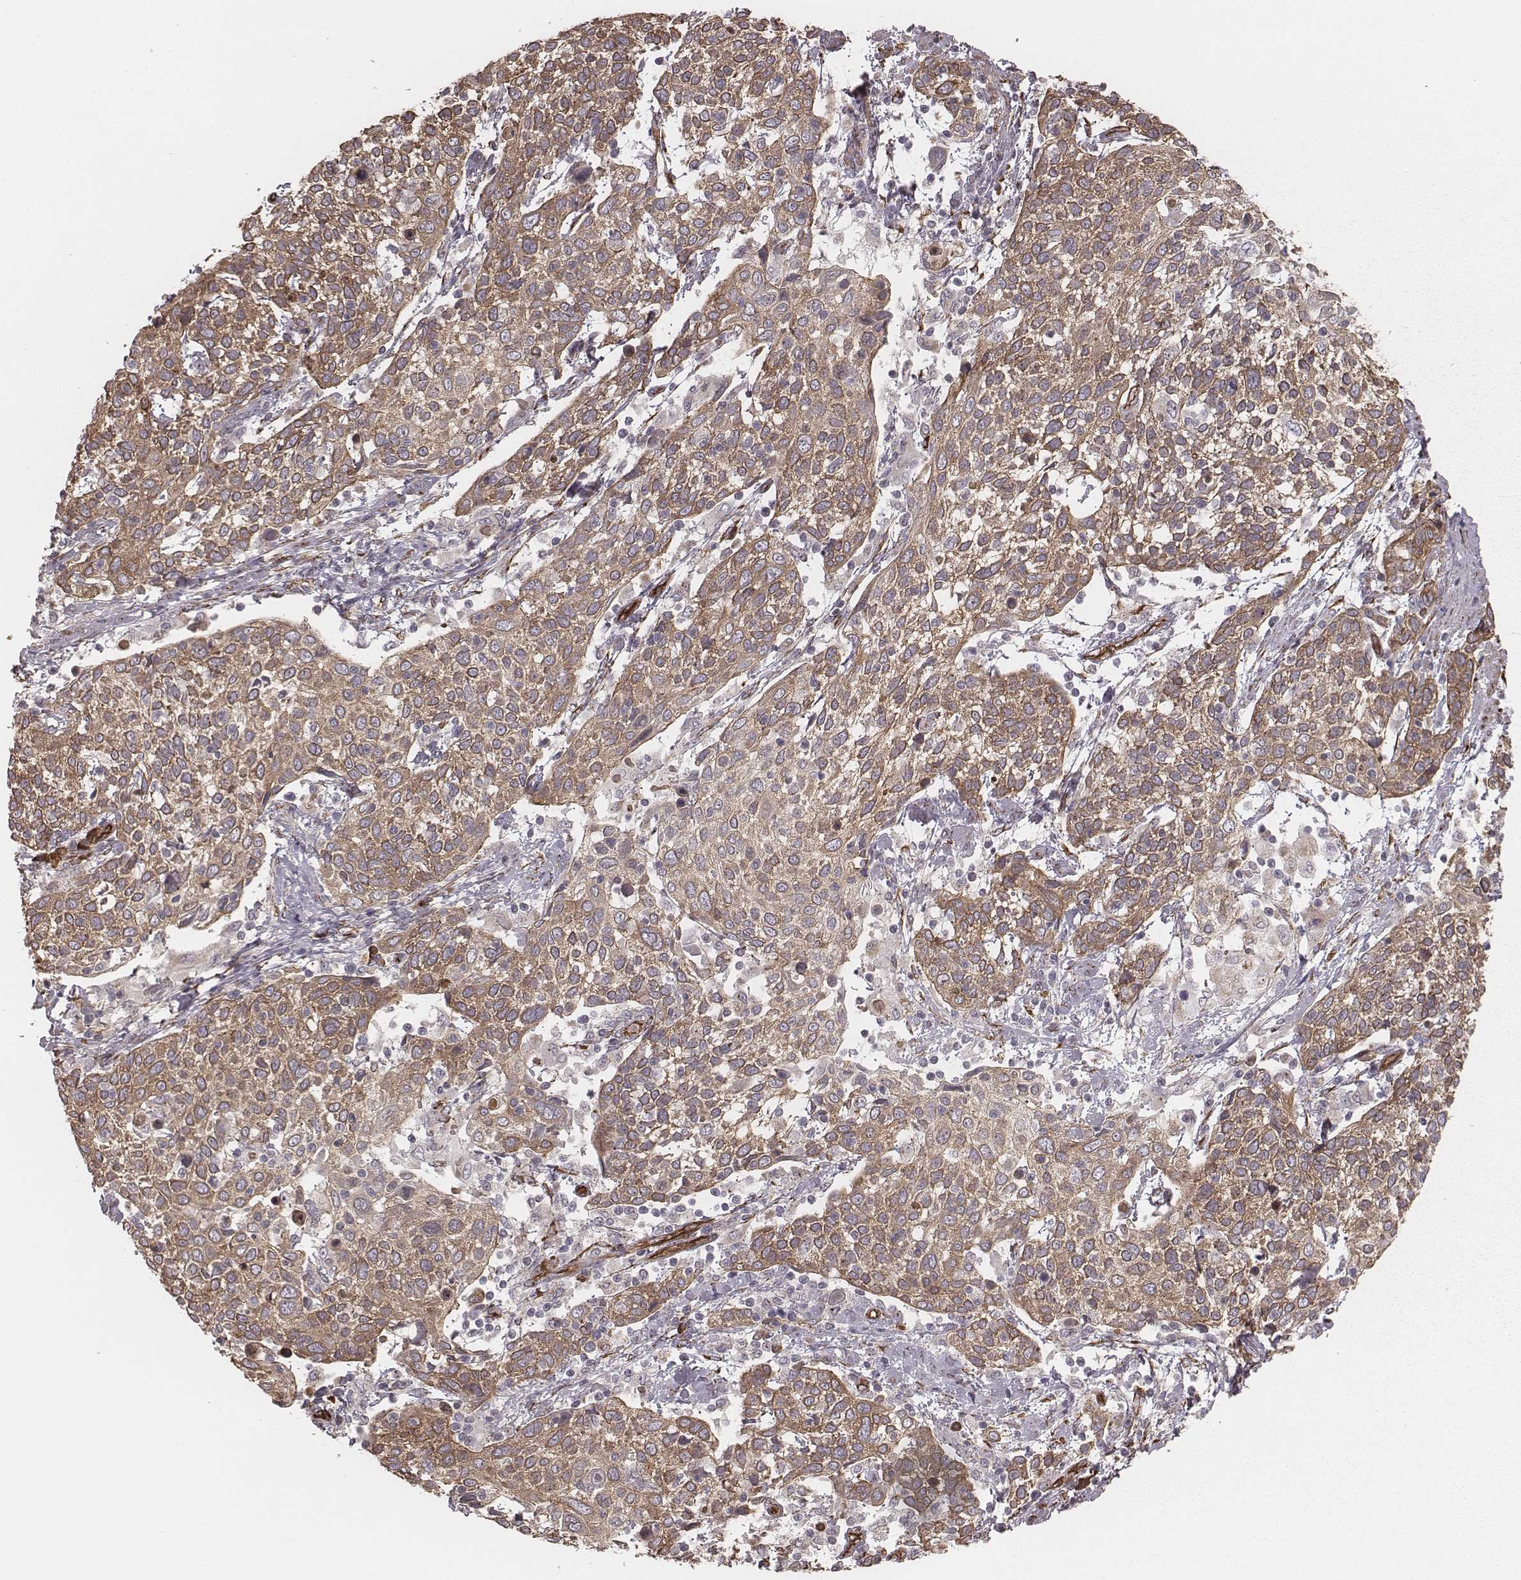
{"staining": {"intensity": "weak", "quantity": ">75%", "location": "cytoplasmic/membranous"}, "tissue": "cervical cancer", "cell_type": "Tumor cells", "image_type": "cancer", "snomed": [{"axis": "morphology", "description": "Squamous cell carcinoma, NOS"}, {"axis": "topography", "description": "Cervix"}], "caption": "The micrograph exhibits immunohistochemical staining of cervical cancer (squamous cell carcinoma). There is weak cytoplasmic/membranous expression is identified in about >75% of tumor cells. The protein of interest is stained brown, and the nuclei are stained in blue (DAB (3,3'-diaminobenzidine) IHC with brightfield microscopy, high magnification).", "gene": "PALMD", "patient": {"sex": "female", "age": 61}}